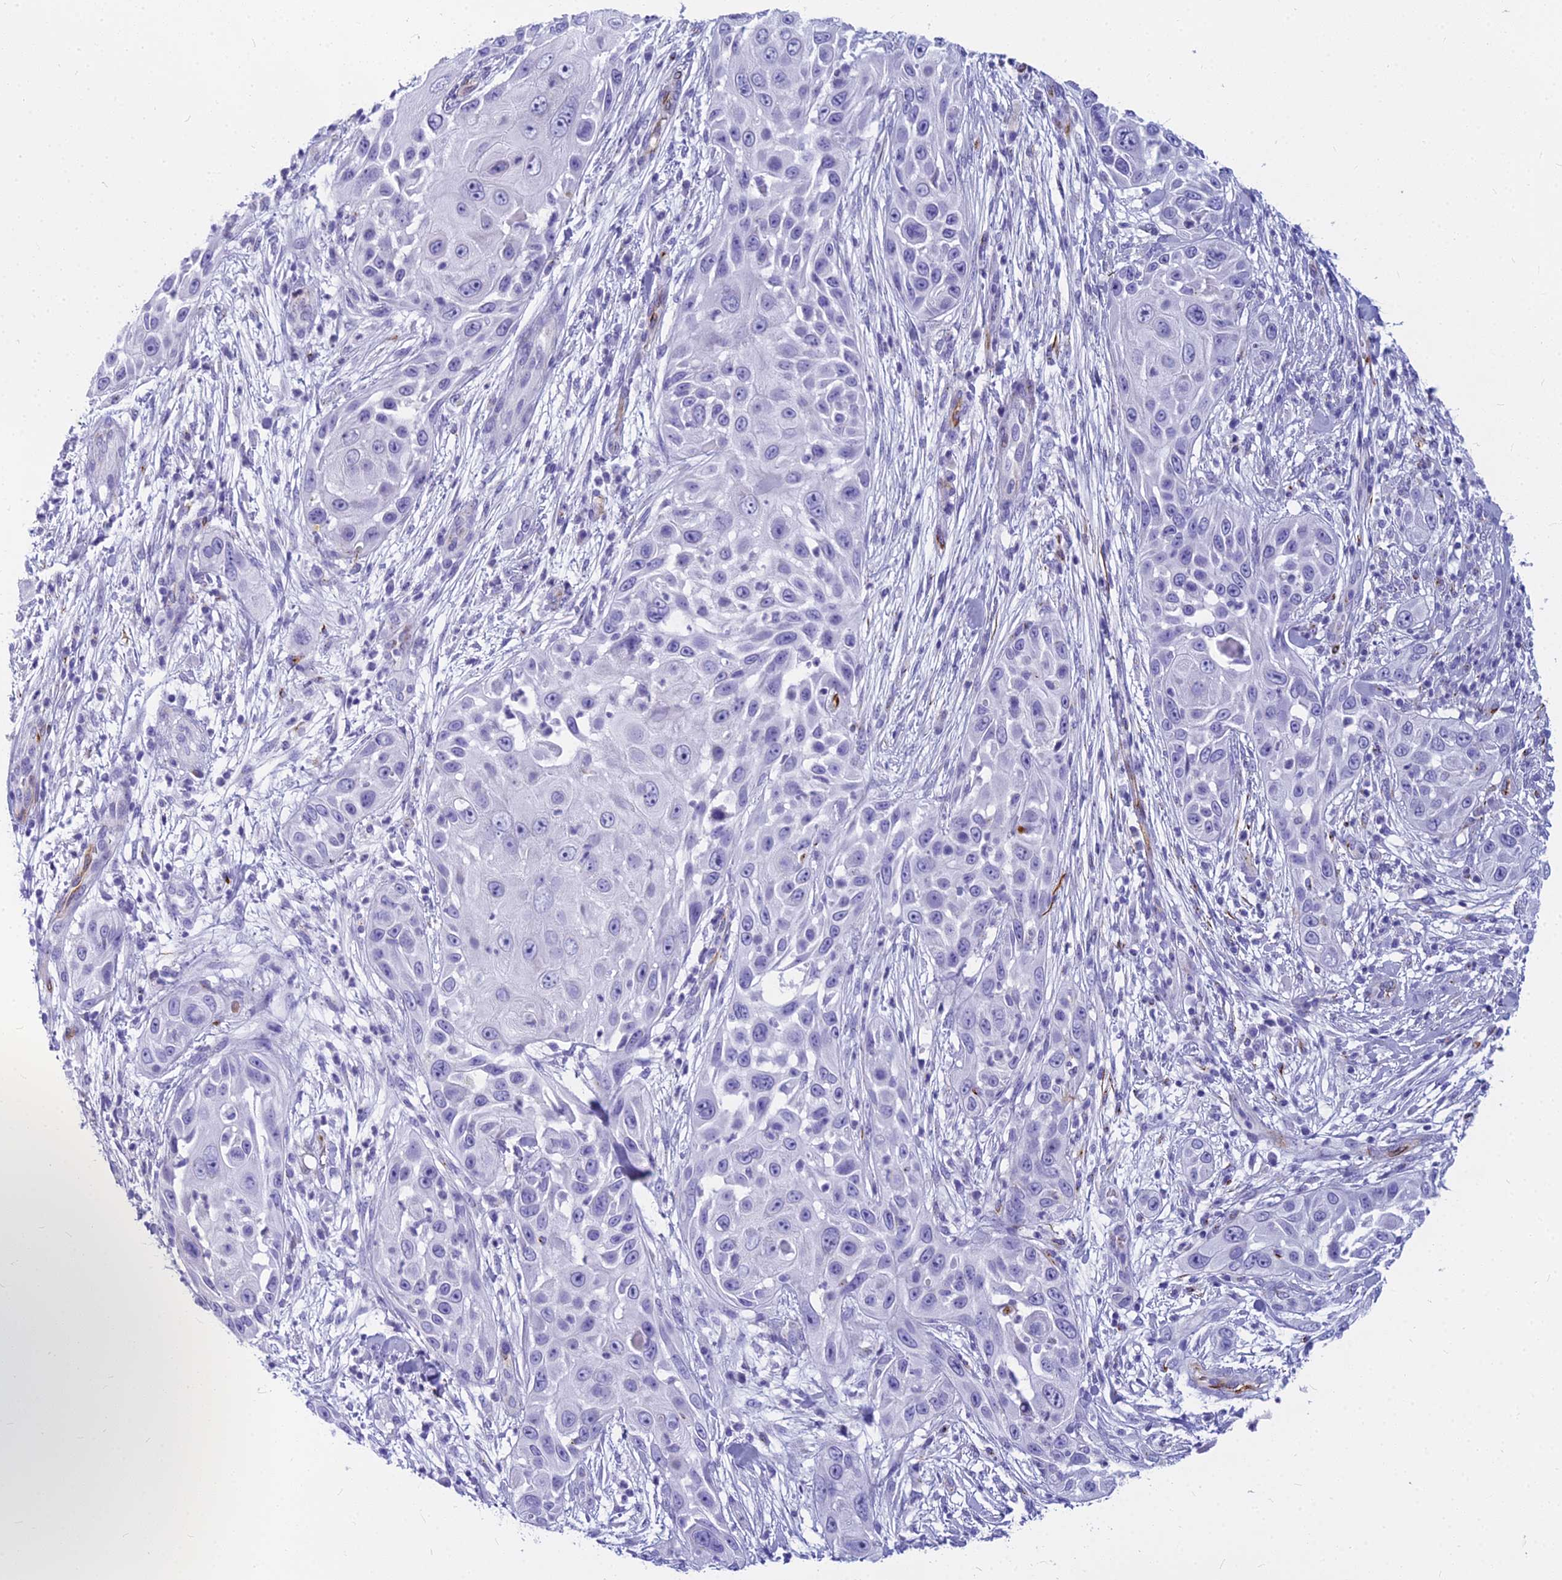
{"staining": {"intensity": "negative", "quantity": "none", "location": "none"}, "tissue": "skin cancer", "cell_type": "Tumor cells", "image_type": "cancer", "snomed": [{"axis": "morphology", "description": "Squamous cell carcinoma, NOS"}, {"axis": "topography", "description": "Skin"}], "caption": "Immunohistochemistry (IHC) image of human squamous cell carcinoma (skin) stained for a protein (brown), which shows no expression in tumor cells.", "gene": "EVI2A", "patient": {"sex": "female", "age": 44}}